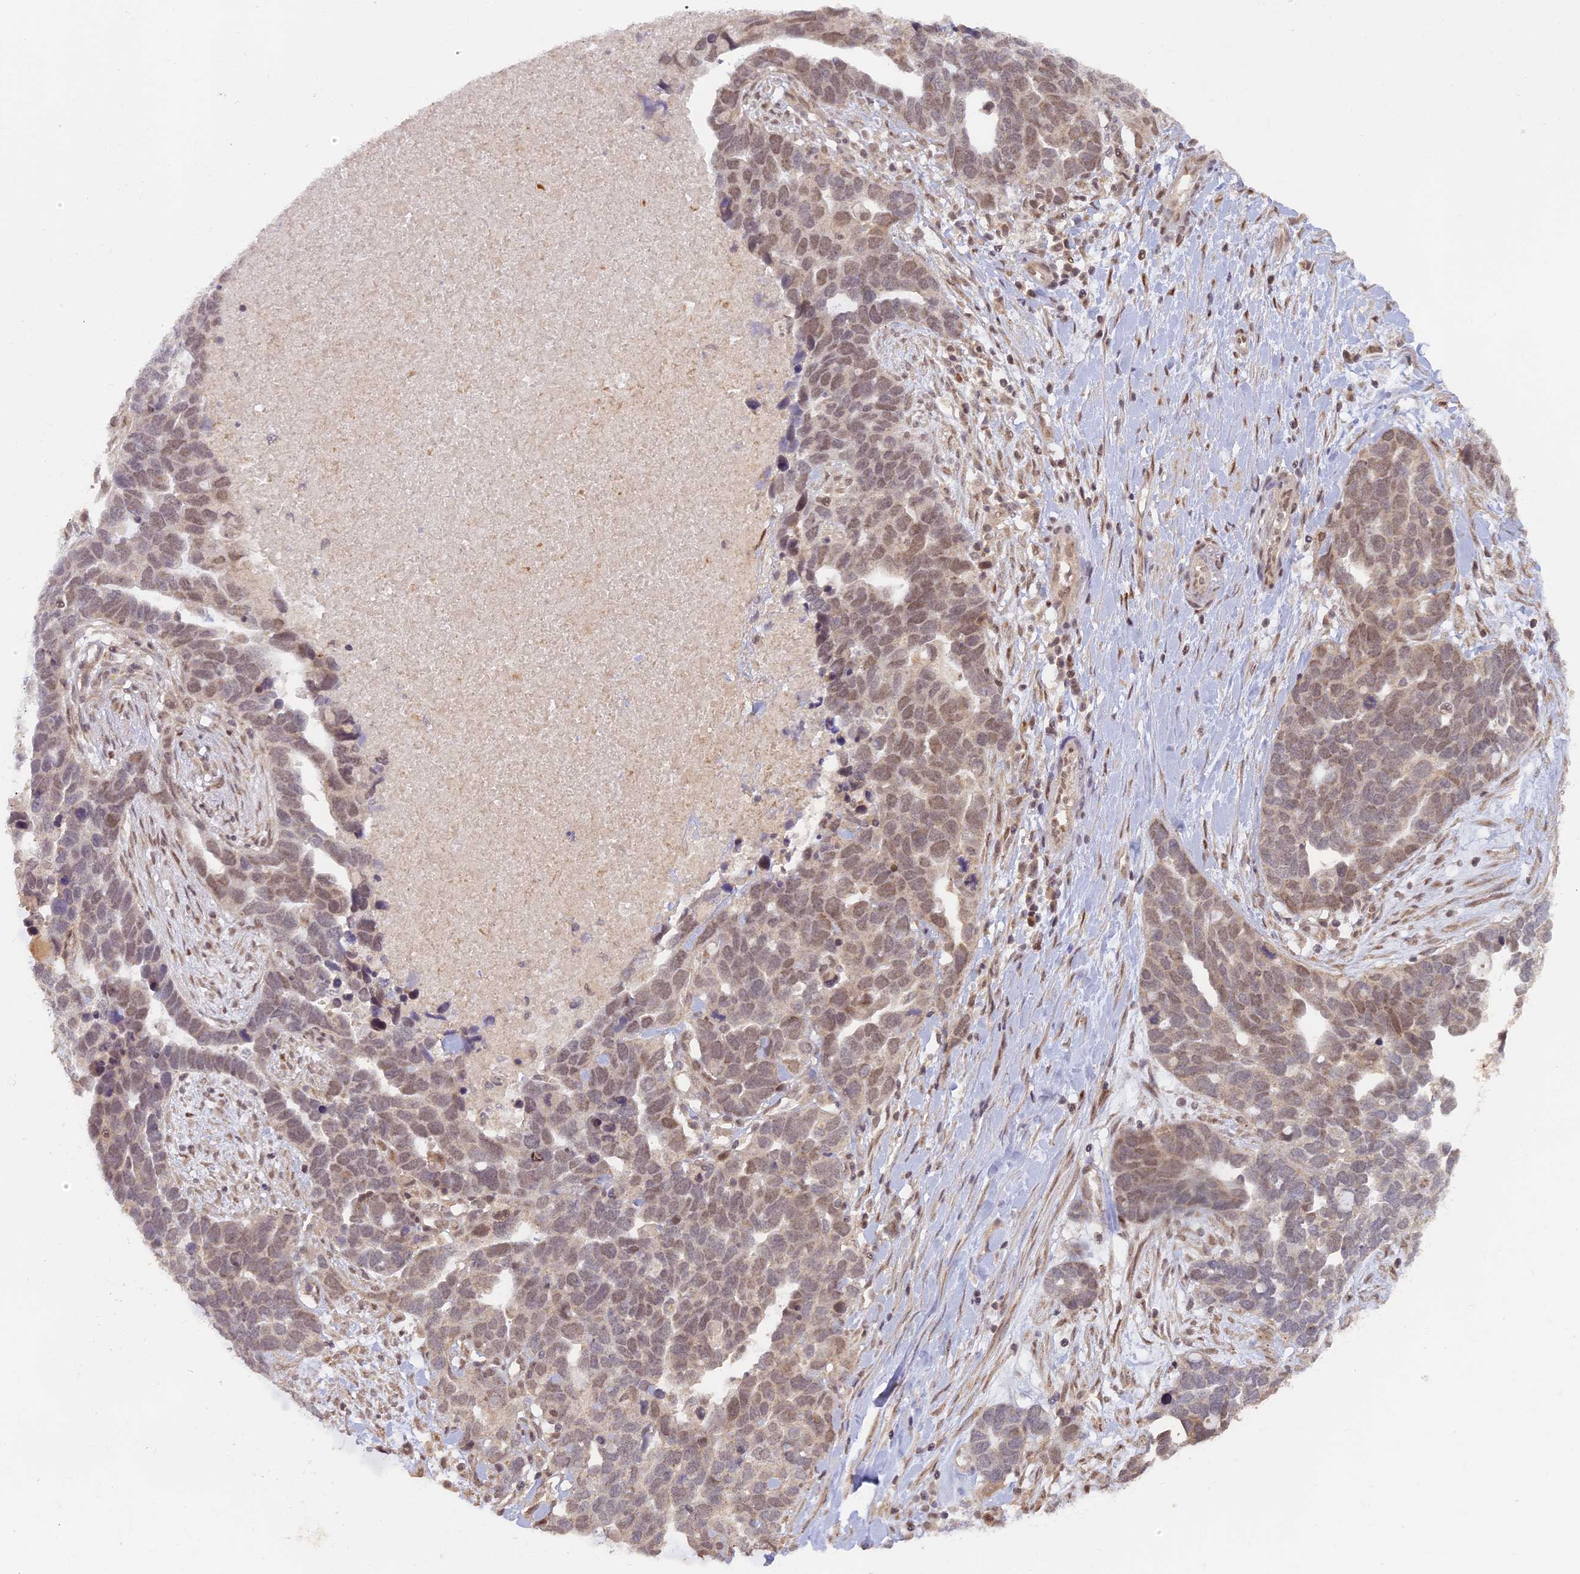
{"staining": {"intensity": "moderate", "quantity": ">75%", "location": "nuclear"}, "tissue": "ovarian cancer", "cell_type": "Tumor cells", "image_type": "cancer", "snomed": [{"axis": "morphology", "description": "Cystadenocarcinoma, serous, NOS"}, {"axis": "topography", "description": "Ovary"}], "caption": "This is an image of immunohistochemistry staining of ovarian cancer, which shows moderate positivity in the nuclear of tumor cells.", "gene": "MYBL2", "patient": {"sex": "female", "age": 54}}